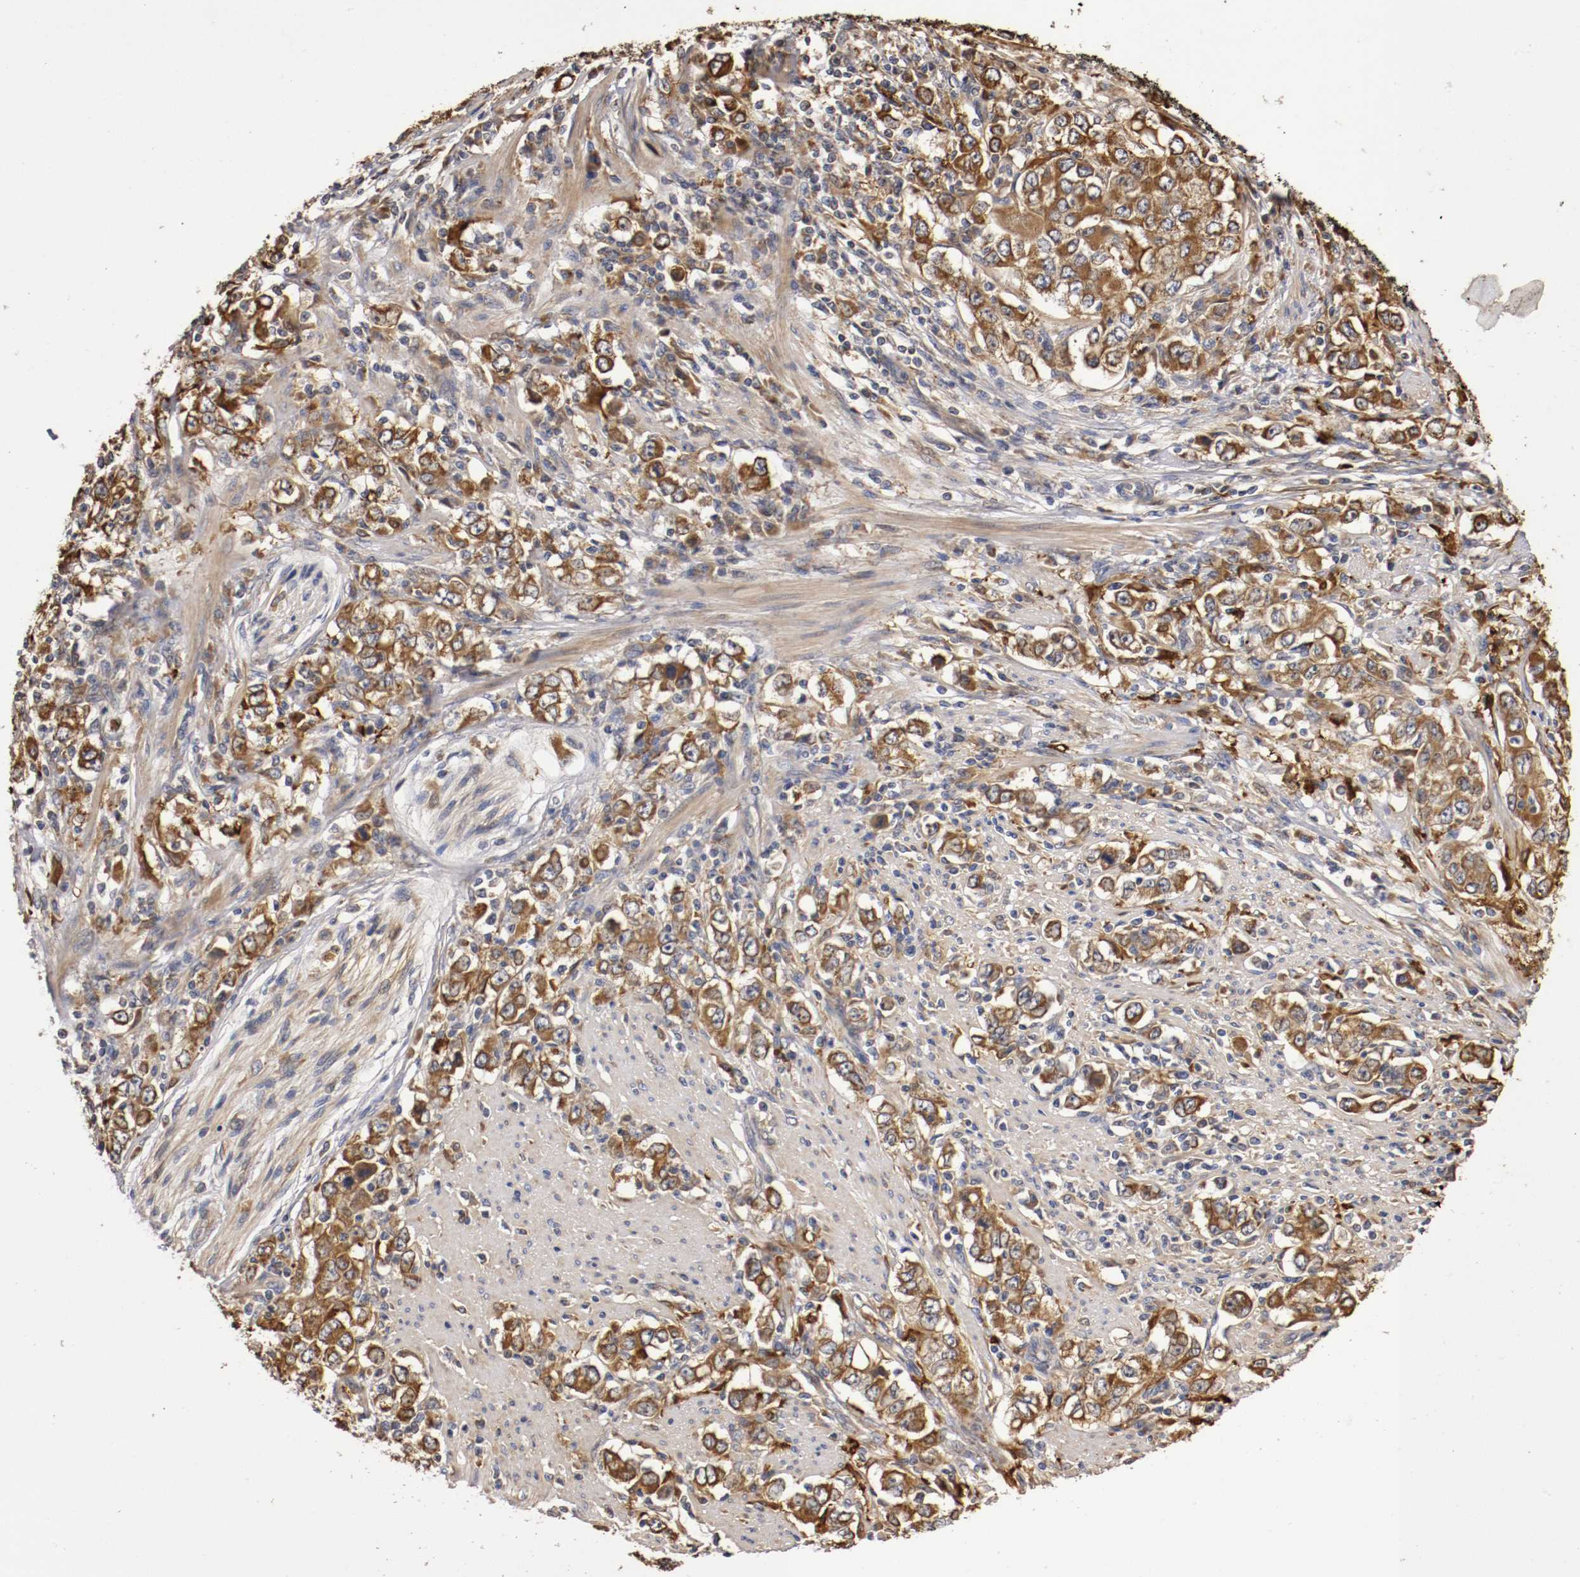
{"staining": {"intensity": "moderate", "quantity": ">75%", "location": "cytoplasmic/membranous"}, "tissue": "stomach cancer", "cell_type": "Tumor cells", "image_type": "cancer", "snomed": [{"axis": "morphology", "description": "Adenocarcinoma, NOS"}, {"axis": "topography", "description": "Stomach, lower"}], "caption": "This micrograph reveals adenocarcinoma (stomach) stained with immunohistochemistry to label a protein in brown. The cytoplasmic/membranous of tumor cells show moderate positivity for the protein. Nuclei are counter-stained blue.", "gene": "VEZT", "patient": {"sex": "female", "age": 72}}